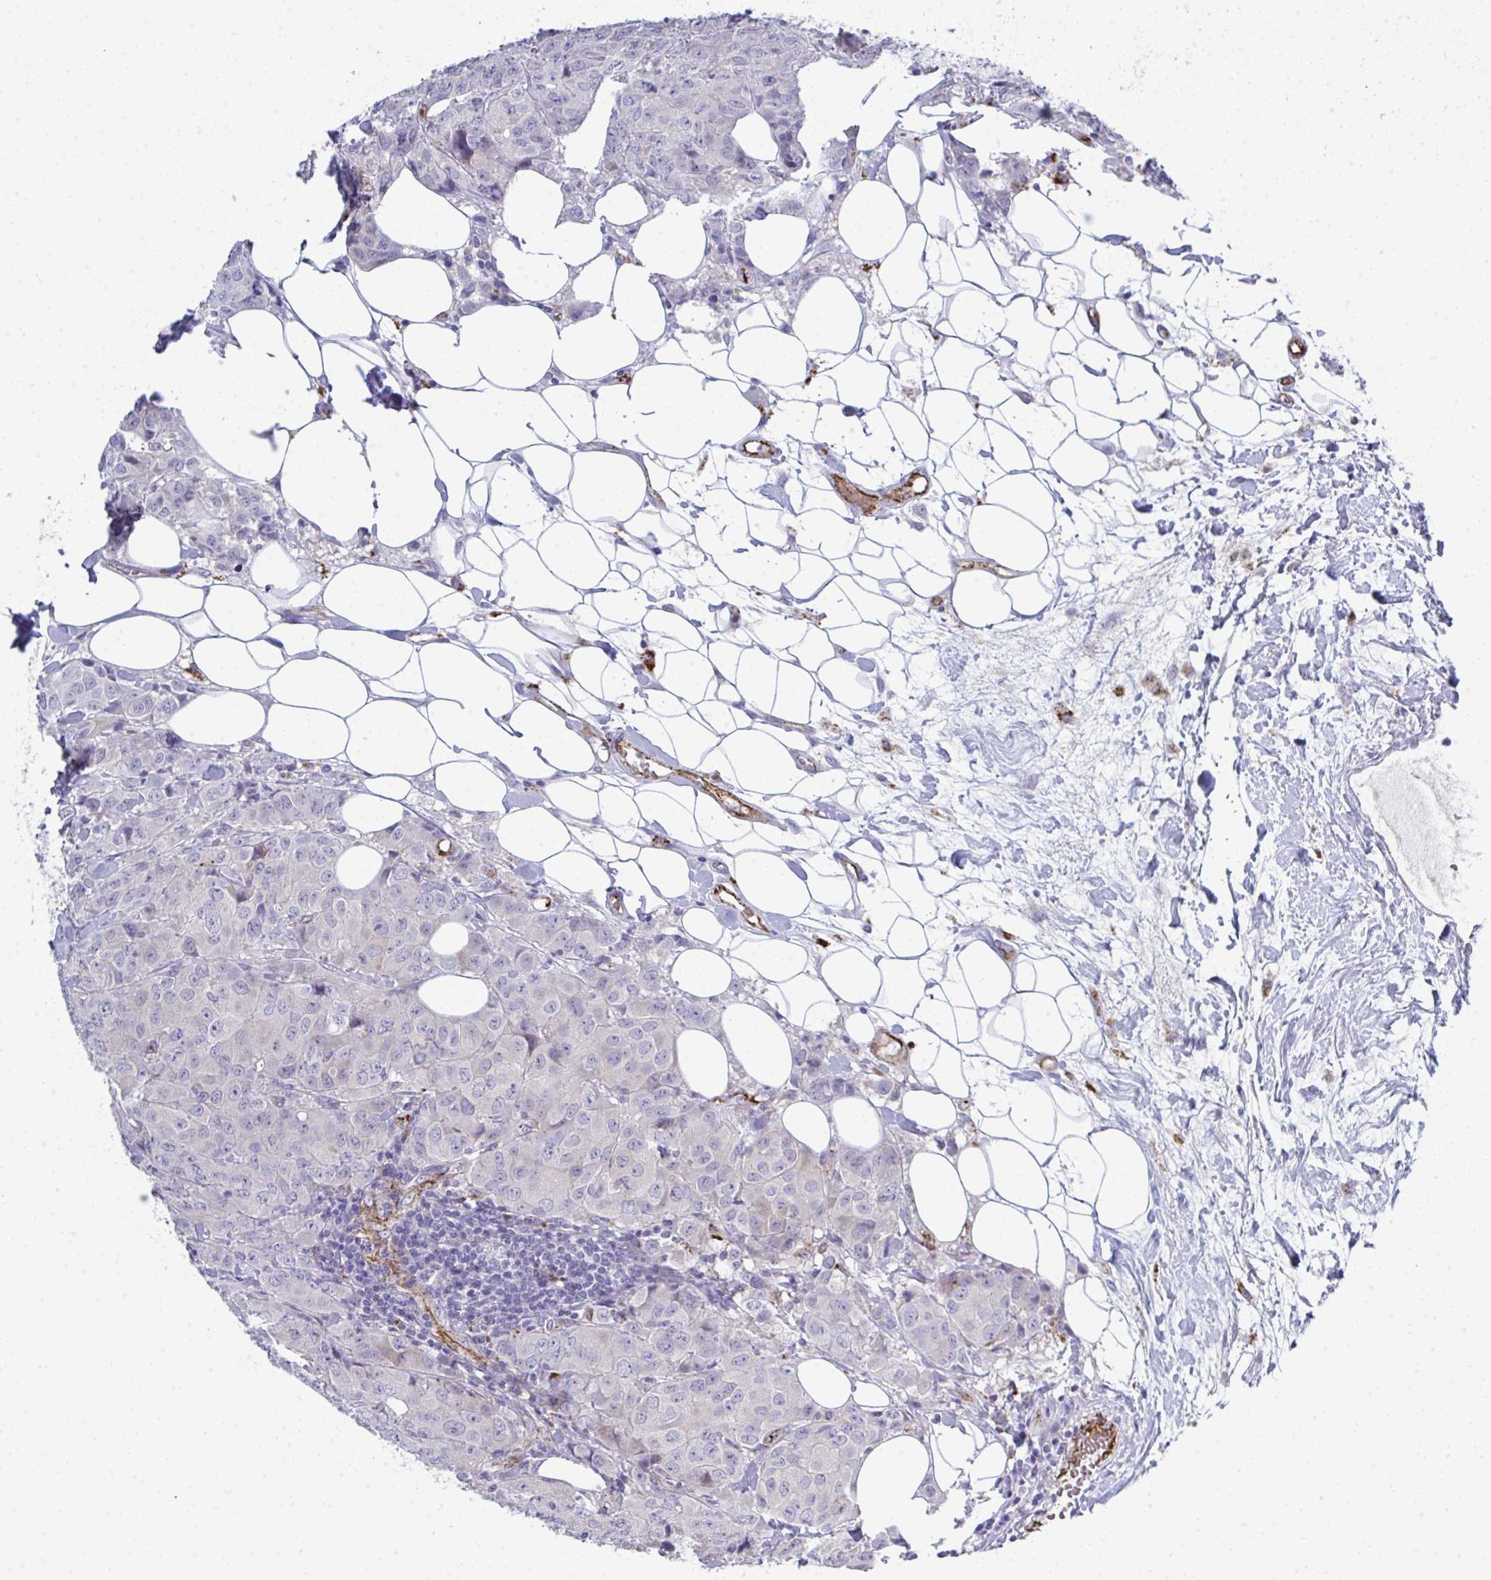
{"staining": {"intensity": "negative", "quantity": "none", "location": "none"}, "tissue": "breast cancer", "cell_type": "Tumor cells", "image_type": "cancer", "snomed": [{"axis": "morphology", "description": "Duct carcinoma"}, {"axis": "topography", "description": "Breast"}], "caption": "This is an IHC histopathology image of human breast cancer (infiltrating ductal carcinoma). There is no staining in tumor cells.", "gene": "TOR1AIP2", "patient": {"sex": "female", "age": 43}}